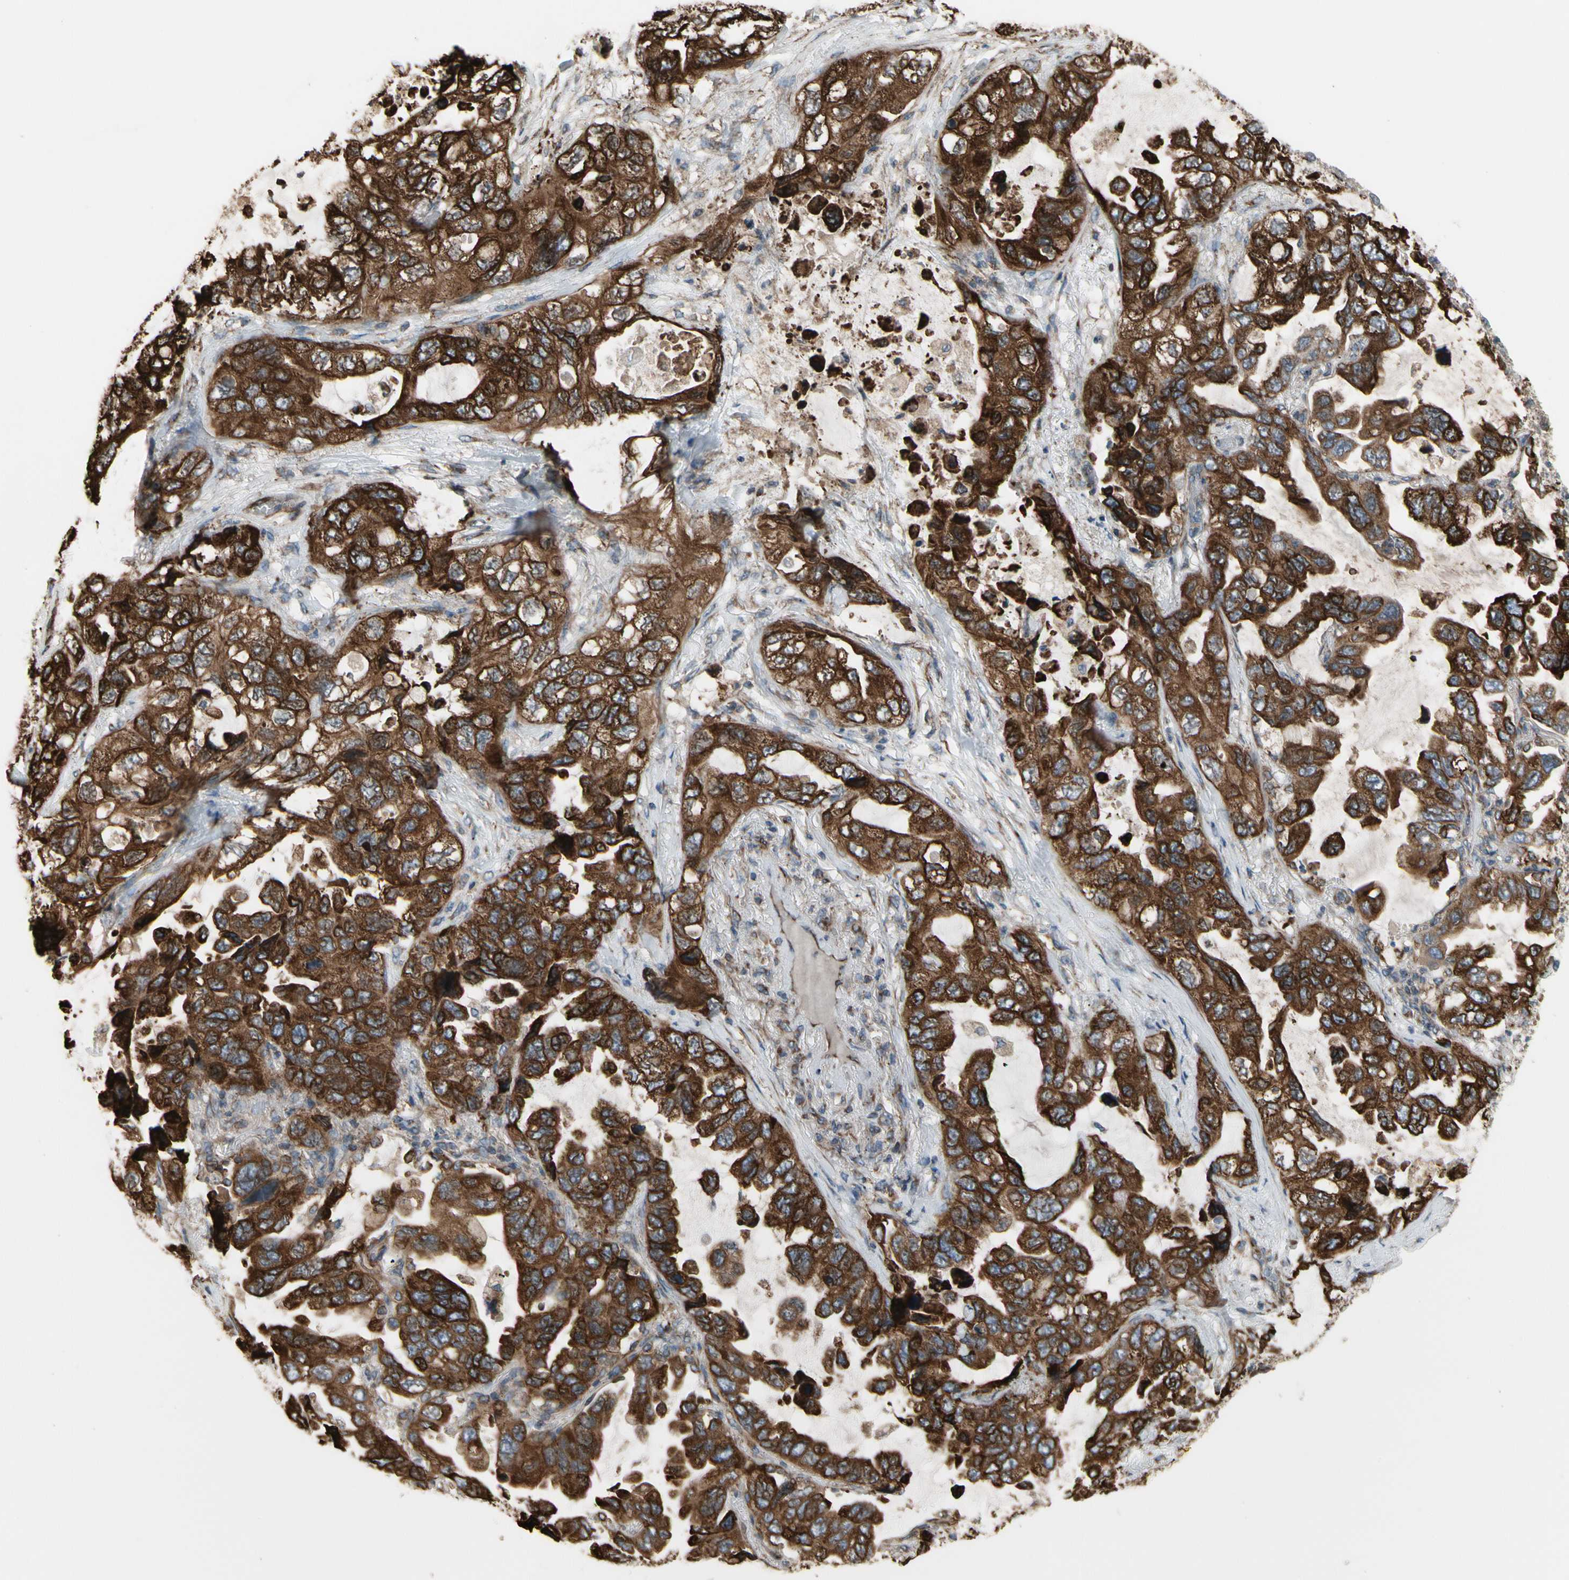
{"staining": {"intensity": "strong", "quantity": ">75%", "location": "cytoplasmic/membranous"}, "tissue": "lung cancer", "cell_type": "Tumor cells", "image_type": "cancer", "snomed": [{"axis": "morphology", "description": "Squamous cell carcinoma, NOS"}, {"axis": "topography", "description": "Lung"}], "caption": "Protein expression analysis of human lung cancer (squamous cell carcinoma) reveals strong cytoplasmic/membranous staining in approximately >75% of tumor cells.", "gene": "SLC39A9", "patient": {"sex": "female", "age": 73}}